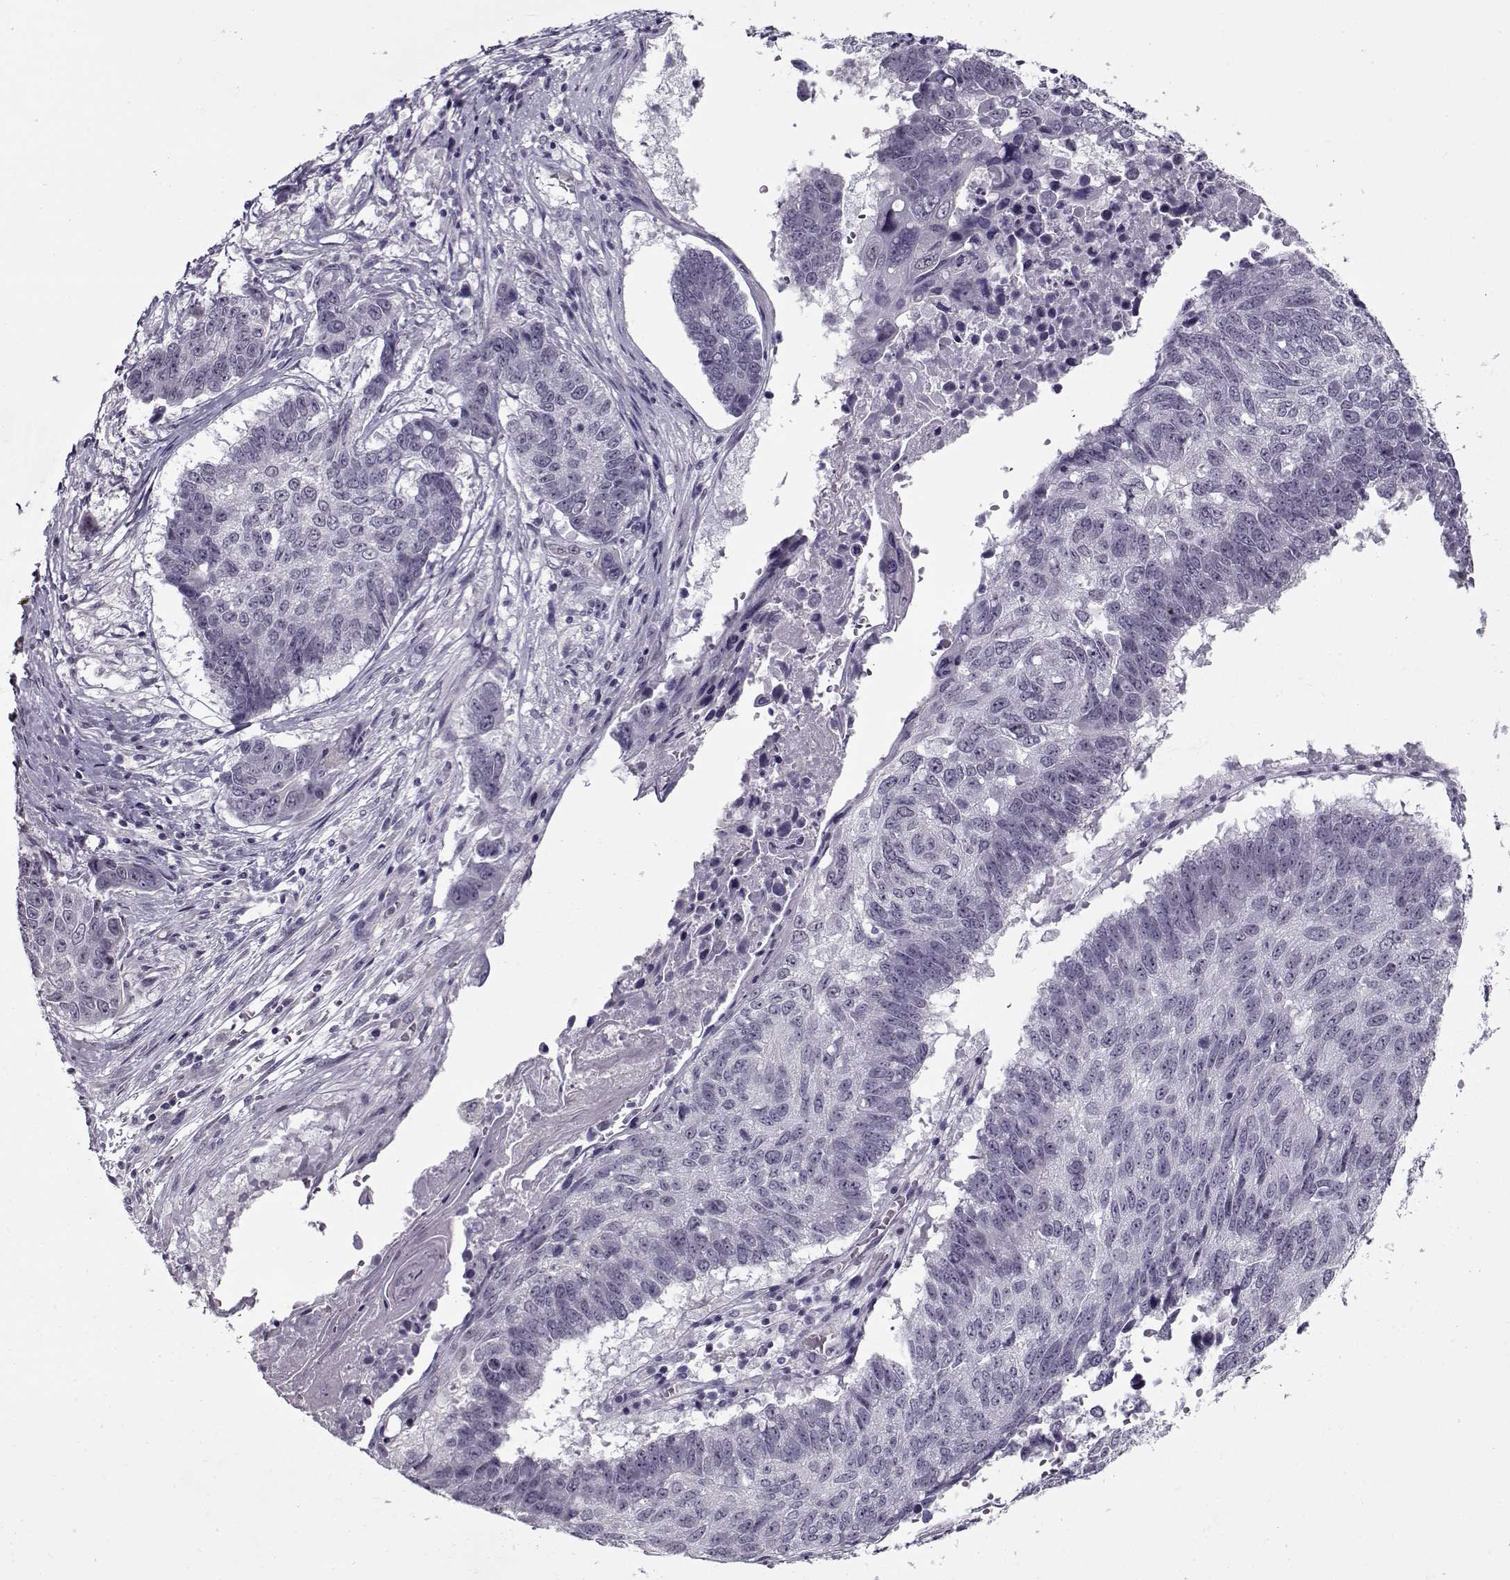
{"staining": {"intensity": "negative", "quantity": "none", "location": "none"}, "tissue": "lung cancer", "cell_type": "Tumor cells", "image_type": "cancer", "snomed": [{"axis": "morphology", "description": "Squamous cell carcinoma, NOS"}, {"axis": "topography", "description": "Lung"}], "caption": "Immunohistochemical staining of squamous cell carcinoma (lung) displays no significant expression in tumor cells.", "gene": "CIBAR1", "patient": {"sex": "male", "age": 73}}